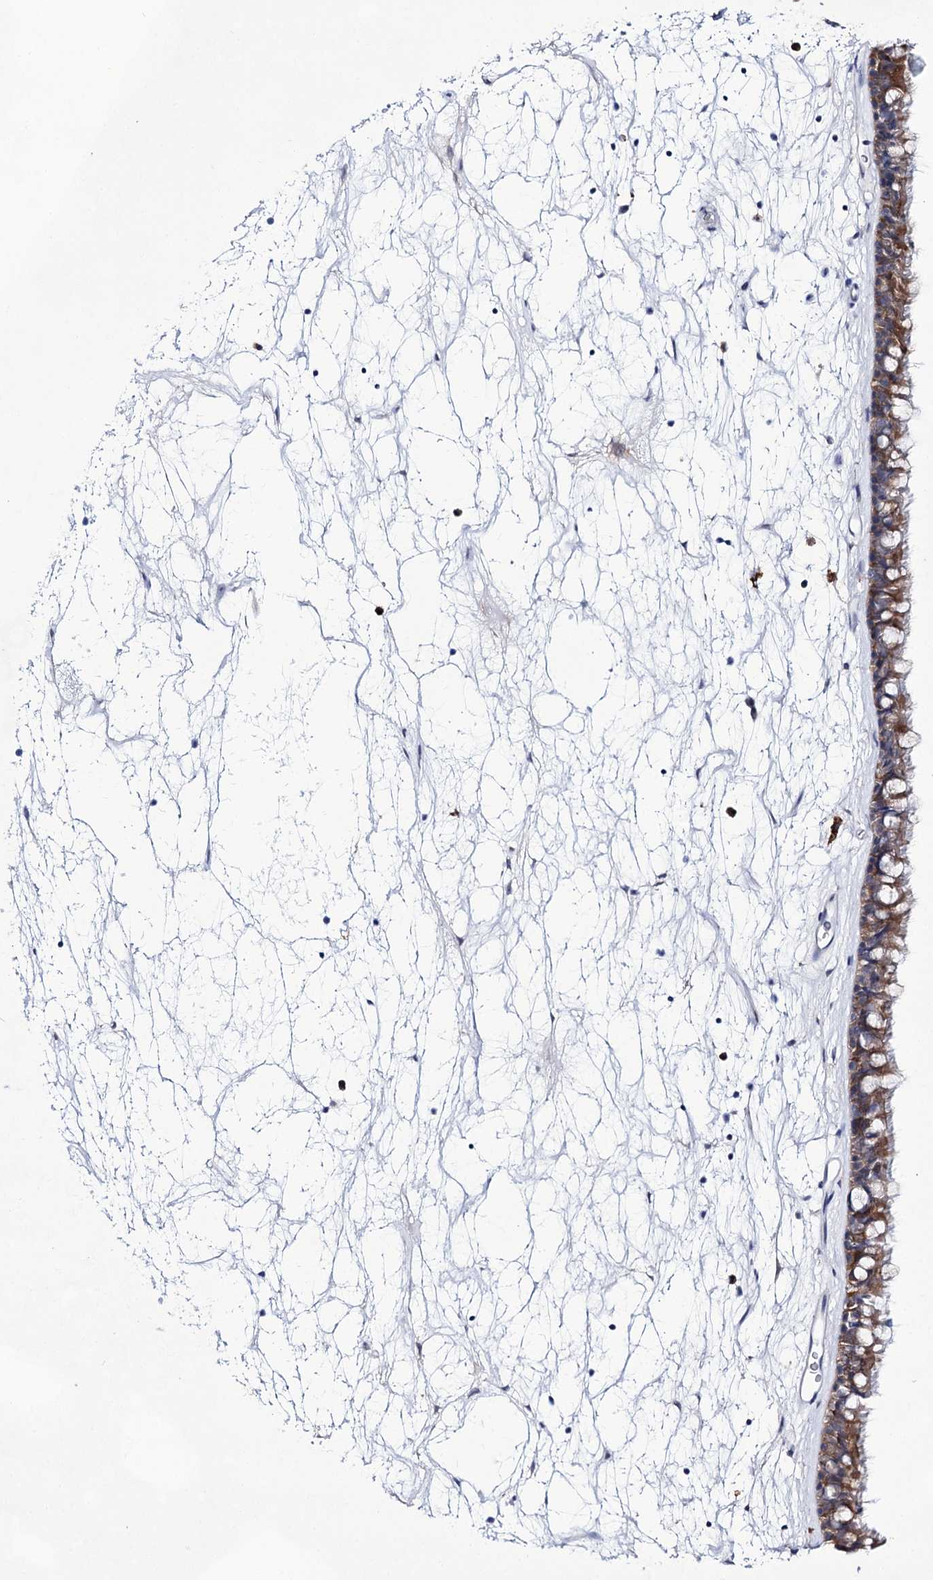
{"staining": {"intensity": "moderate", "quantity": ">75%", "location": "cytoplasmic/membranous"}, "tissue": "nasopharynx", "cell_type": "Respiratory epithelial cells", "image_type": "normal", "snomed": [{"axis": "morphology", "description": "Normal tissue, NOS"}, {"axis": "topography", "description": "Nasopharynx"}], "caption": "A histopathology image showing moderate cytoplasmic/membranous staining in approximately >75% of respiratory epithelial cells in unremarkable nasopharynx, as visualized by brown immunohistochemical staining.", "gene": "UGDH", "patient": {"sex": "male", "age": 64}}